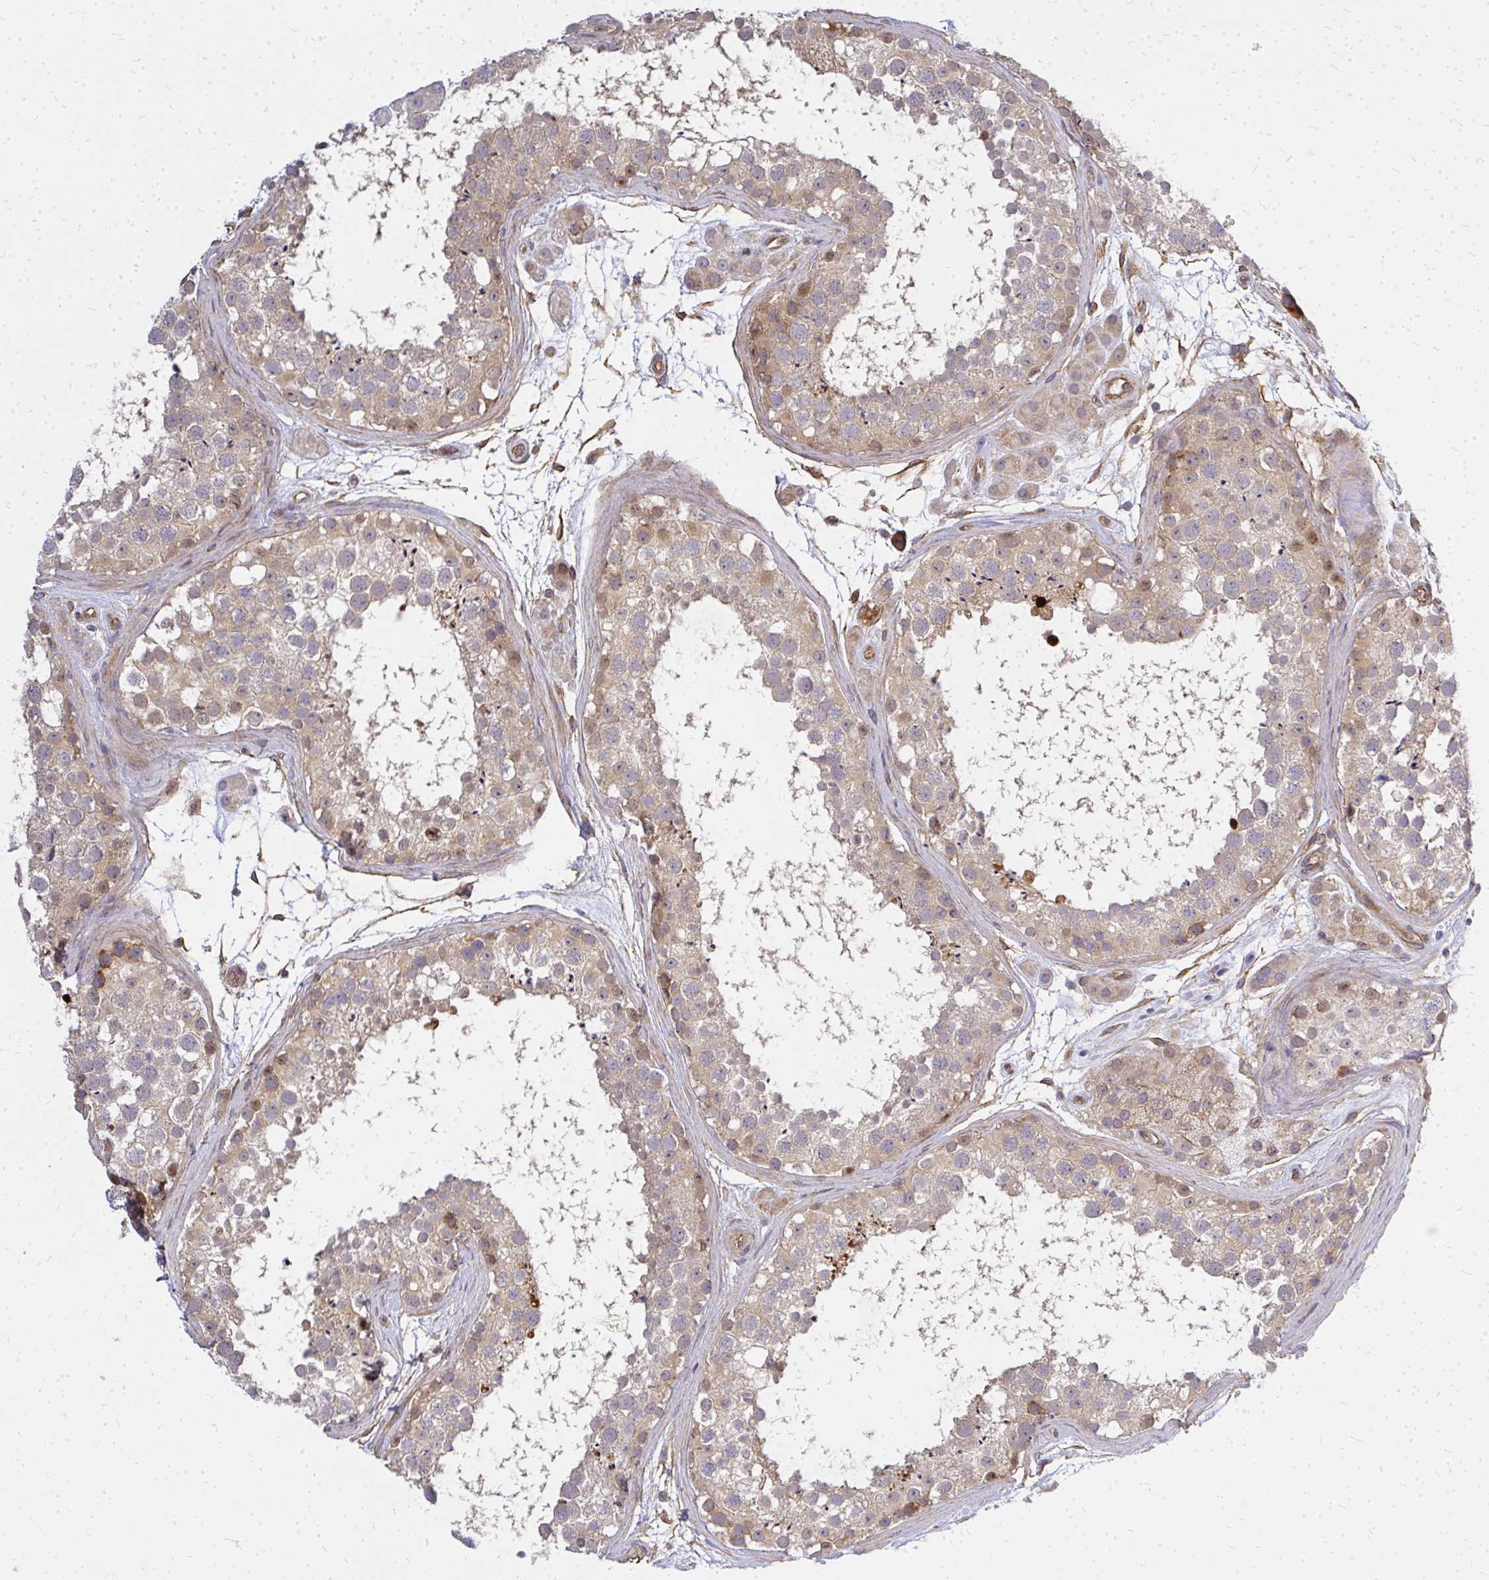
{"staining": {"intensity": "moderate", "quantity": "<25%", "location": "cytoplasmic/membranous"}, "tissue": "testis", "cell_type": "Cells in seminiferous ducts", "image_type": "normal", "snomed": [{"axis": "morphology", "description": "Normal tissue, NOS"}, {"axis": "topography", "description": "Testis"}], "caption": "Testis stained with immunohistochemistry reveals moderate cytoplasmic/membranous expression in approximately <25% of cells in seminiferous ducts.", "gene": "ENSG00000258472", "patient": {"sex": "male", "age": 41}}